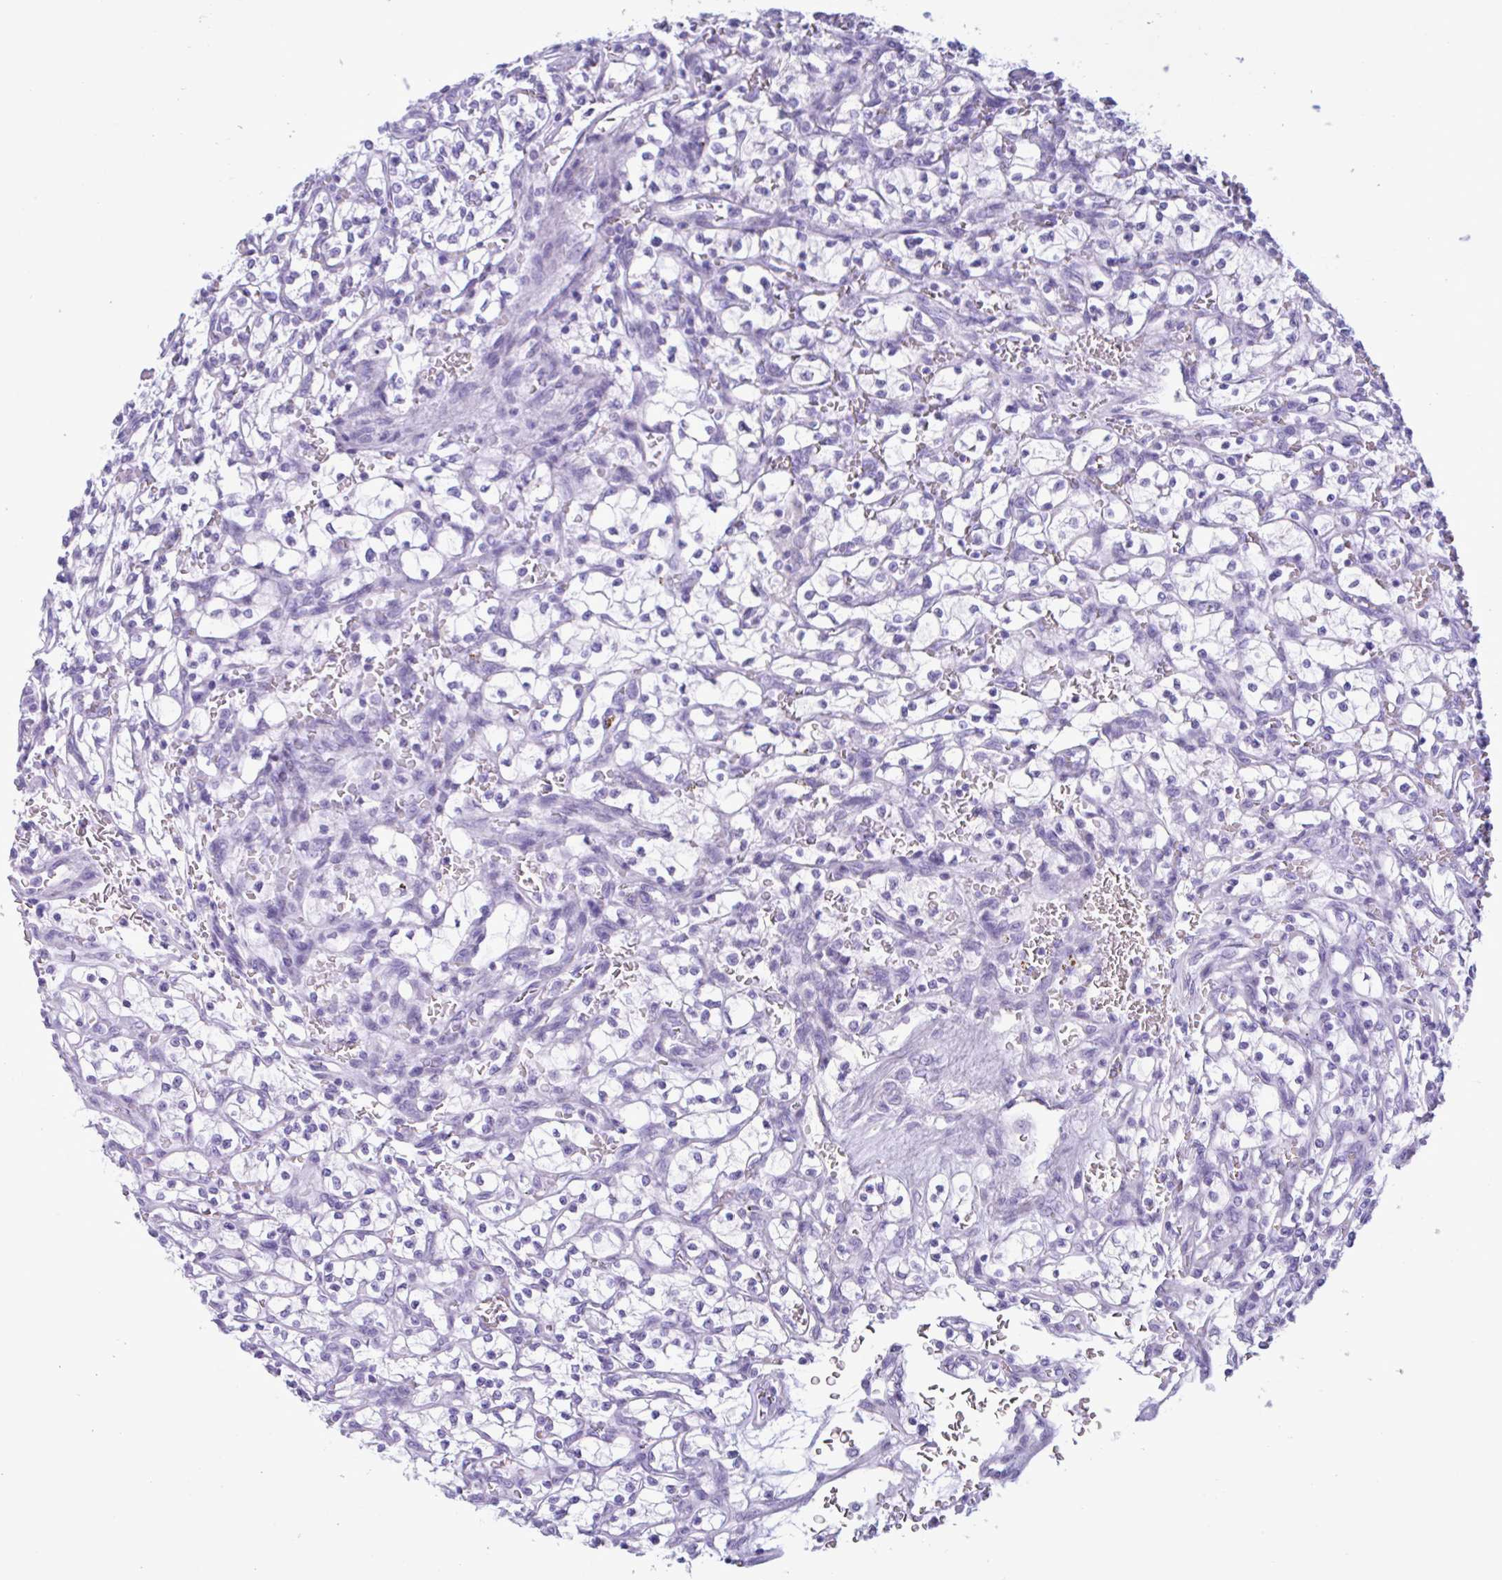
{"staining": {"intensity": "negative", "quantity": "none", "location": "none"}, "tissue": "renal cancer", "cell_type": "Tumor cells", "image_type": "cancer", "snomed": [{"axis": "morphology", "description": "Adenocarcinoma, NOS"}, {"axis": "topography", "description": "Kidney"}], "caption": "An immunohistochemistry histopathology image of renal adenocarcinoma is shown. There is no staining in tumor cells of renal adenocarcinoma. Brightfield microscopy of immunohistochemistry stained with DAB (3,3'-diaminobenzidine) (brown) and hematoxylin (blue), captured at high magnification.", "gene": "MRGPRG", "patient": {"sex": "female", "age": 64}}